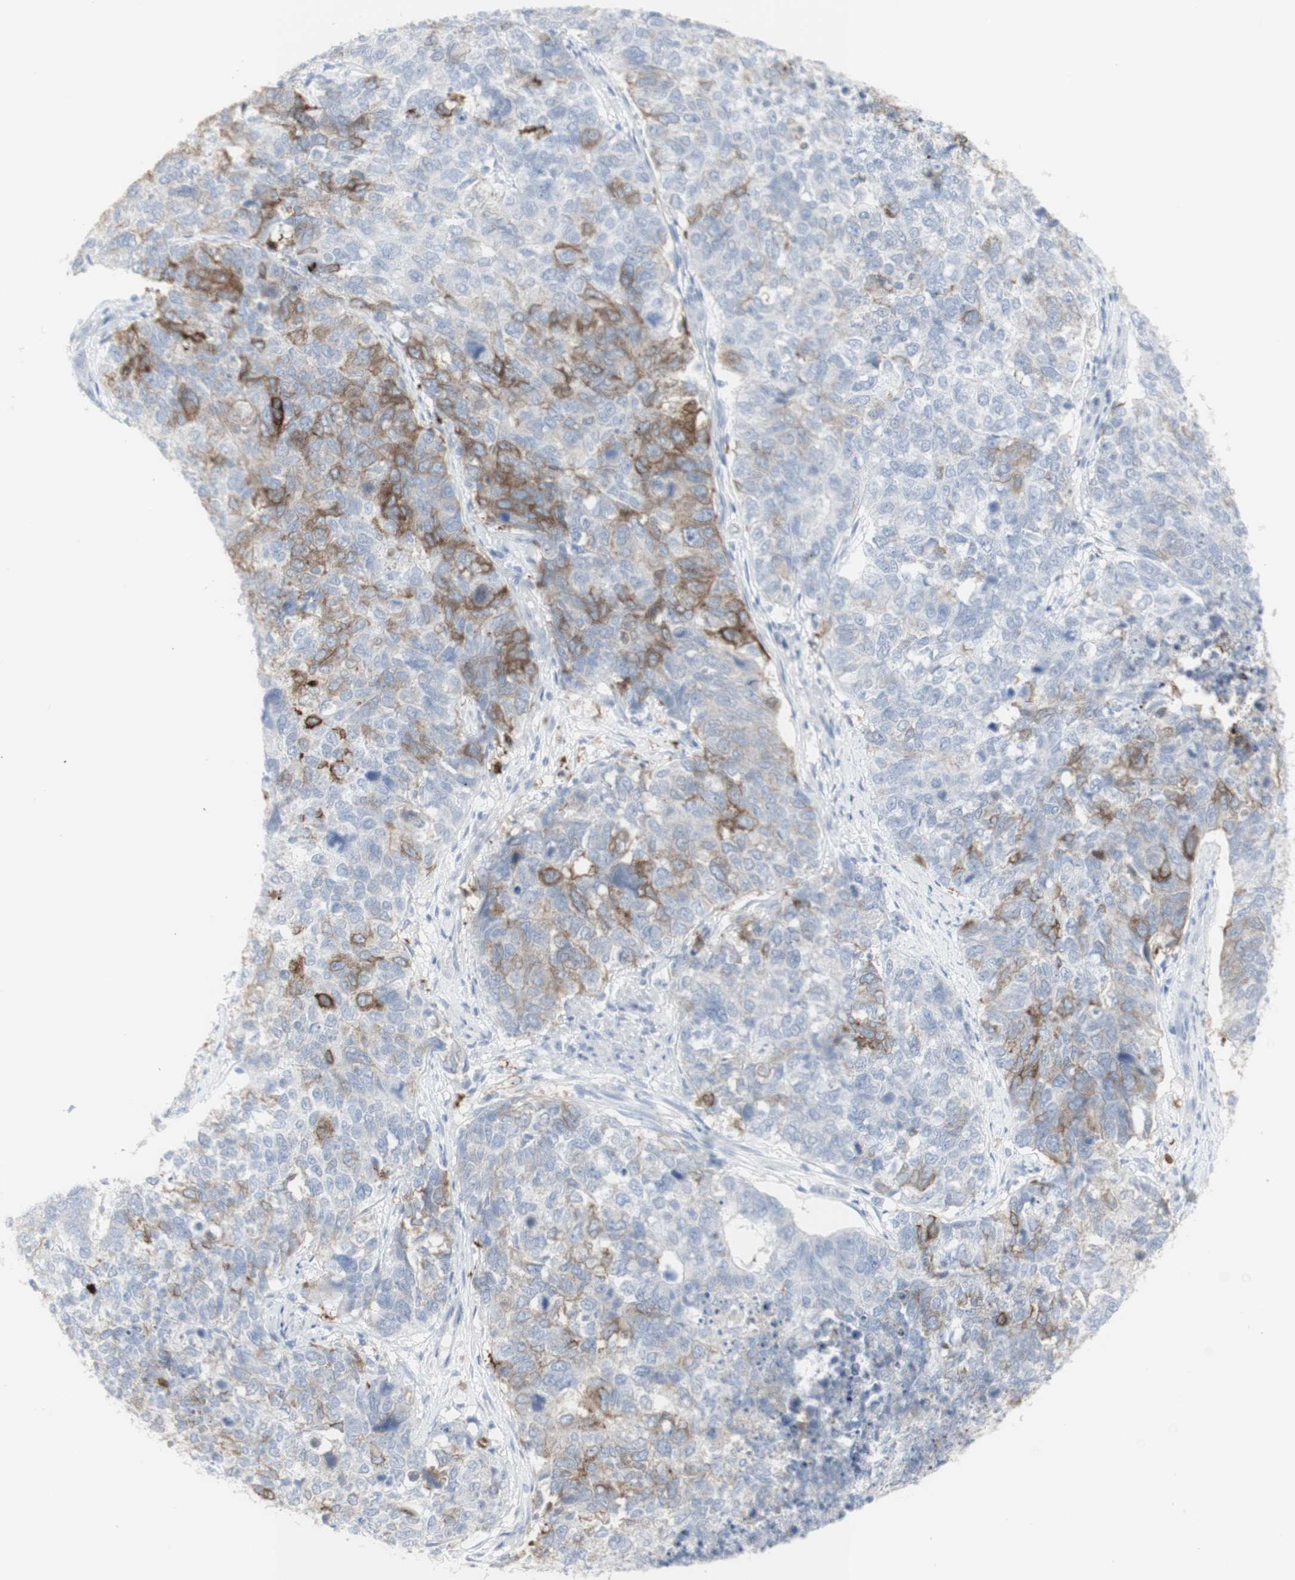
{"staining": {"intensity": "moderate", "quantity": "<25%", "location": "cytoplasmic/membranous"}, "tissue": "cervical cancer", "cell_type": "Tumor cells", "image_type": "cancer", "snomed": [{"axis": "morphology", "description": "Squamous cell carcinoma, NOS"}, {"axis": "topography", "description": "Cervix"}], "caption": "IHC photomicrograph of neoplastic tissue: human squamous cell carcinoma (cervical) stained using immunohistochemistry (IHC) demonstrates low levels of moderate protein expression localized specifically in the cytoplasmic/membranous of tumor cells, appearing as a cytoplasmic/membranous brown color.", "gene": "ENSG00000198211", "patient": {"sex": "female", "age": 63}}